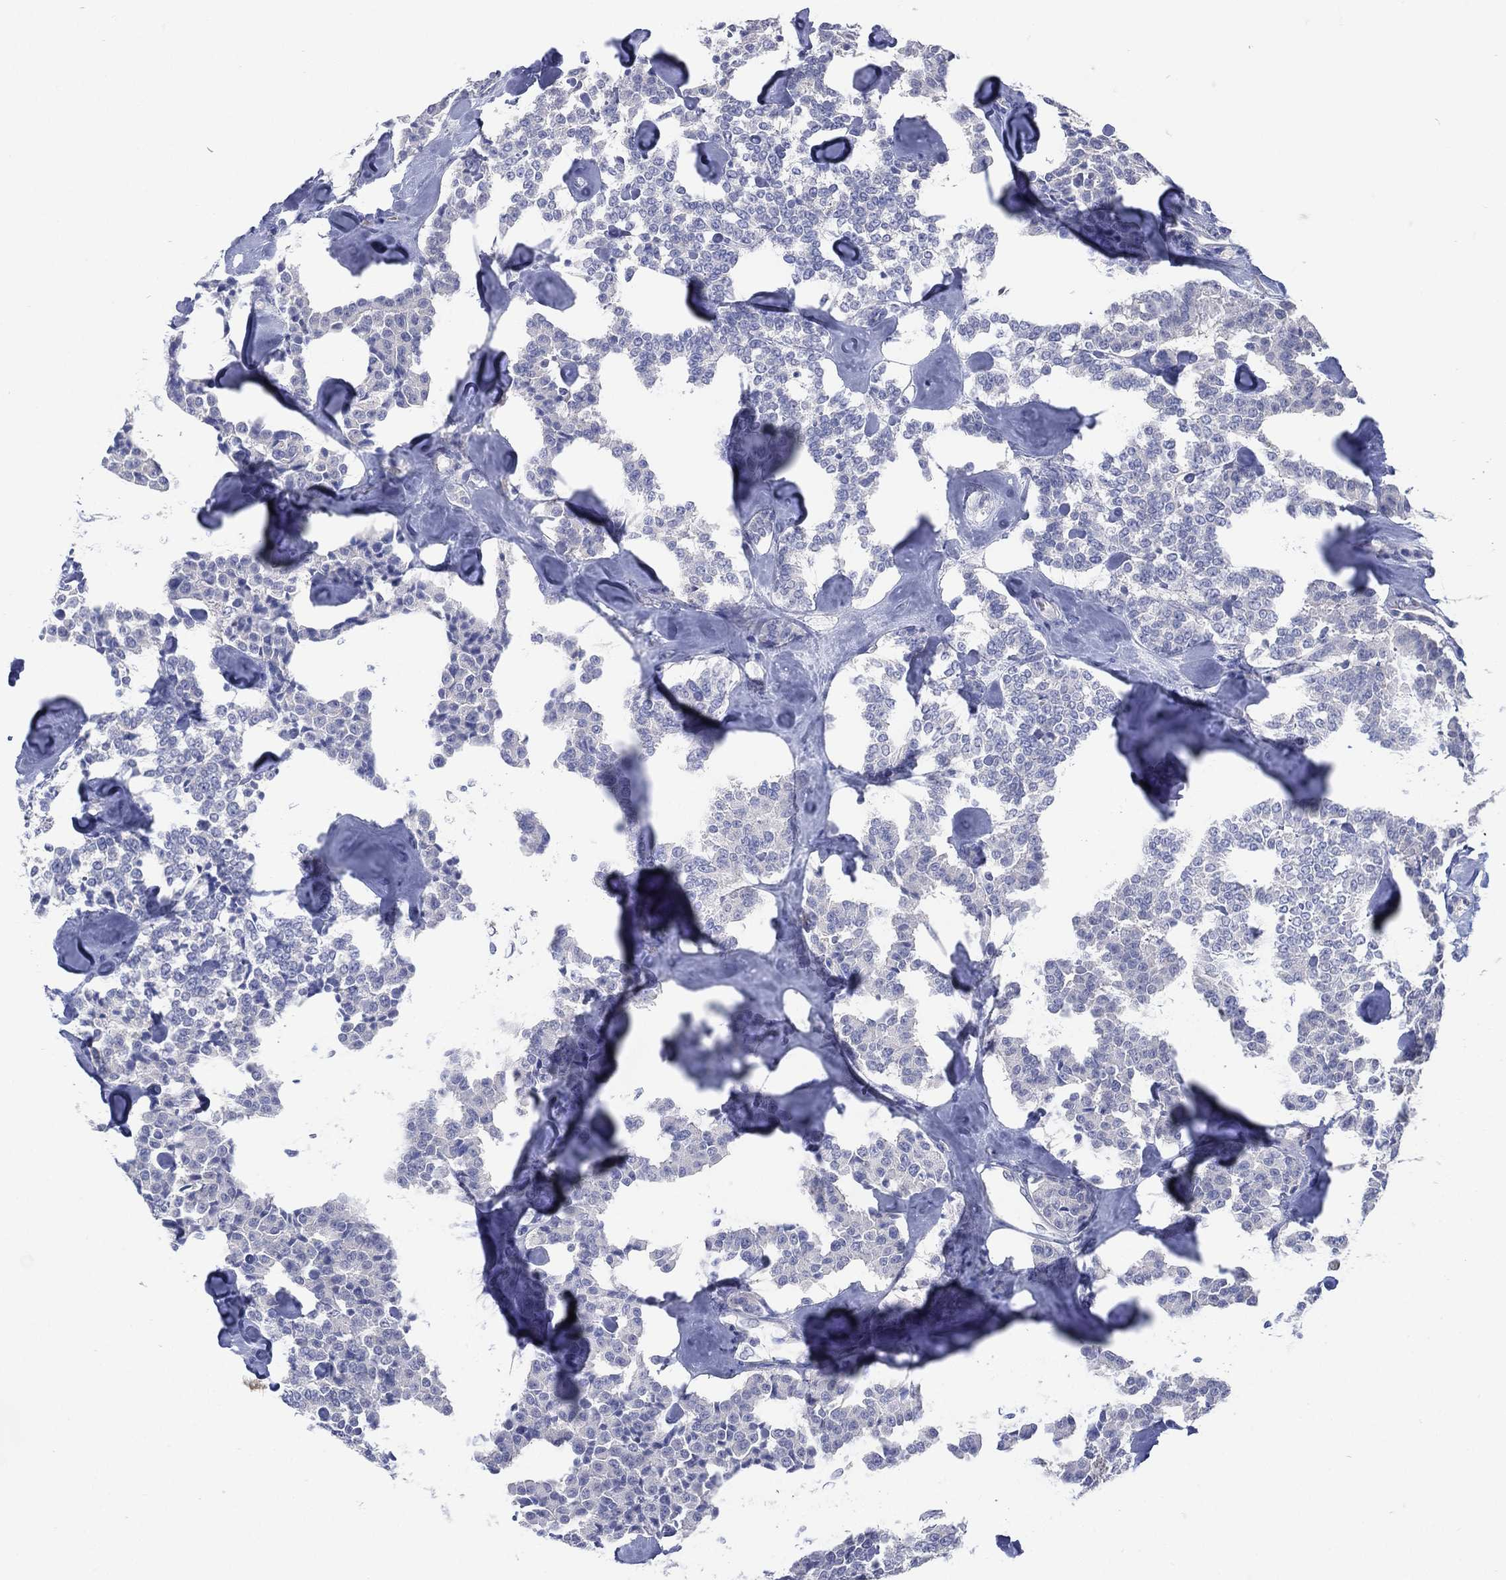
{"staining": {"intensity": "negative", "quantity": "none", "location": "none"}, "tissue": "carcinoid", "cell_type": "Tumor cells", "image_type": "cancer", "snomed": [{"axis": "morphology", "description": "Carcinoid, malignant, NOS"}, {"axis": "topography", "description": "Pancreas"}], "caption": "An immunohistochemistry photomicrograph of malignant carcinoid is shown. There is no staining in tumor cells of malignant carcinoid.", "gene": "C5orf46", "patient": {"sex": "male", "age": 41}}